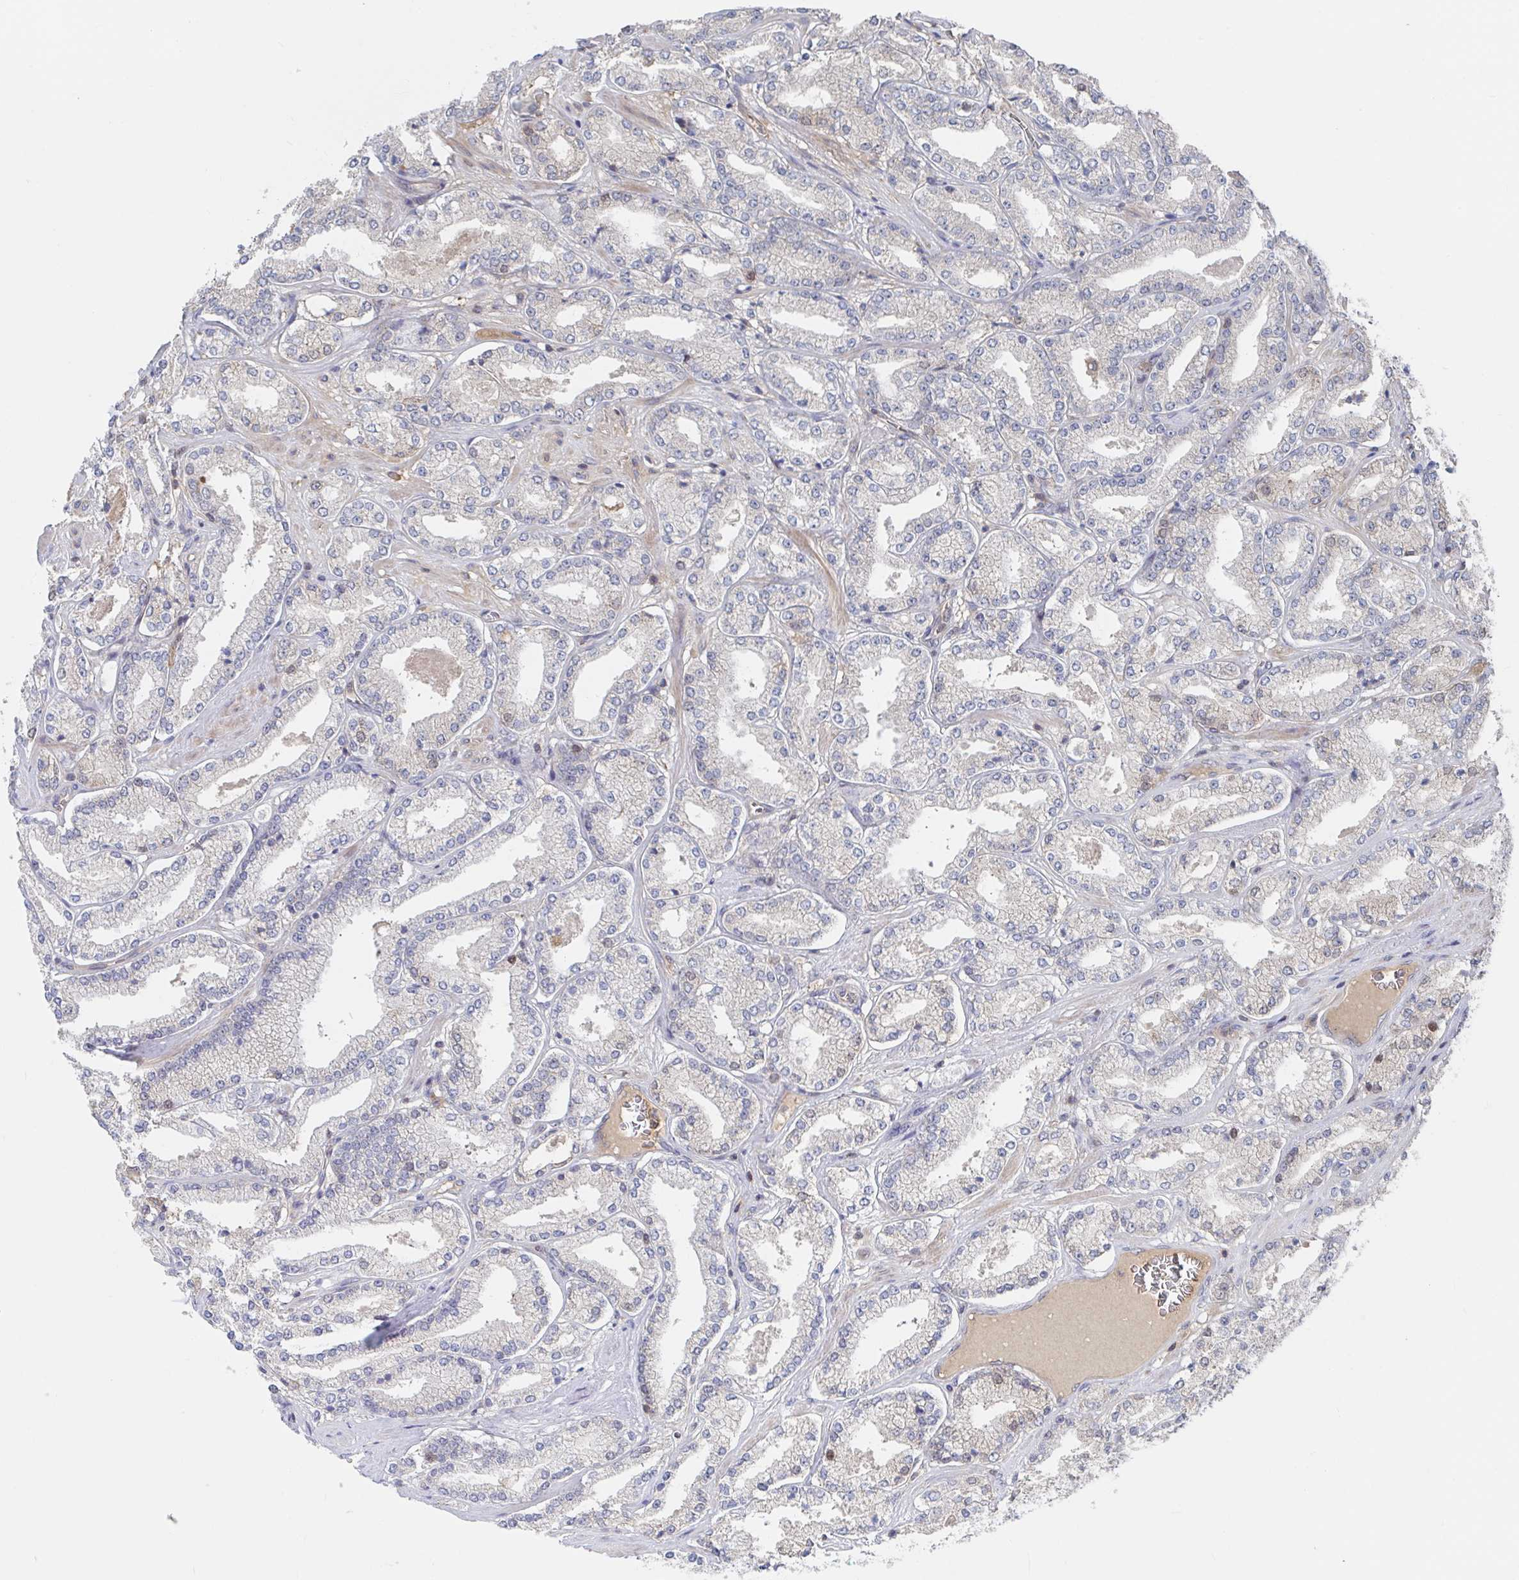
{"staining": {"intensity": "negative", "quantity": "none", "location": "none"}, "tissue": "prostate cancer", "cell_type": "Tumor cells", "image_type": "cancer", "snomed": [{"axis": "morphology", "description": "Adenocarcinoma, High grade"}, {"axis": "topography", "description": "Prostate"}], "caption": "This is a photomicrograph of IHC staining of prostate cancer, which shows no expression in tumor cells.", "gene": "DHRS12", "patient": {"sex": "male", "age": 63}}